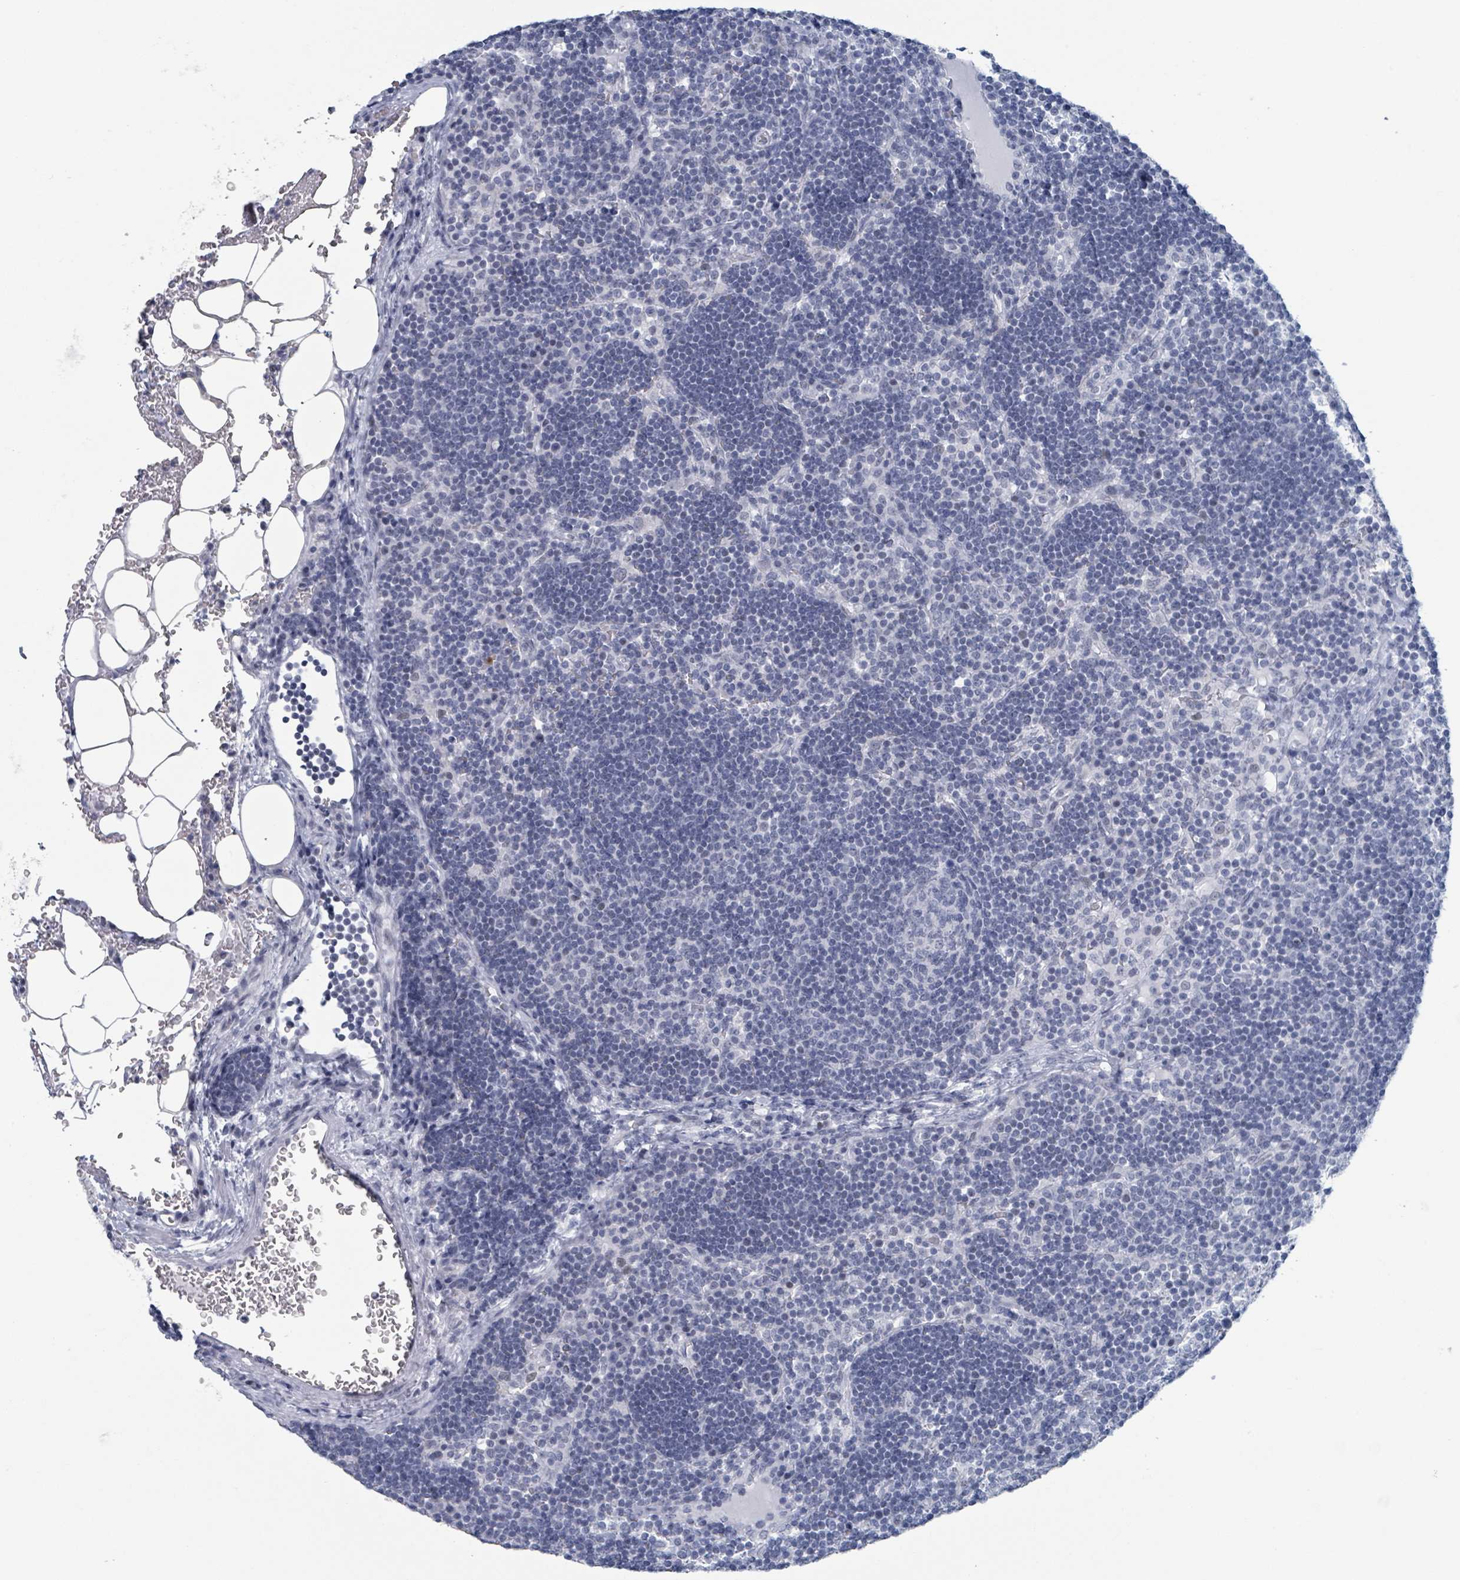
{"staining": {"intensity": "negative", "quantity": "none", "location": "none"}, "tissue": "lymph node", "cell_type": "Germinal center cells", "image_type": "normal", "snomed": [{"axis": "morphology", "description": "Normal tissue, NOS"}, {"axis": "topography", "description": "Lymph node"}], "caption": "Immunohistochemistry of unremarkable human lymph node shows no expression in germinal center cells.", "gene": "GPR15LG", "patient": {"sex": "male", "age": 53}}